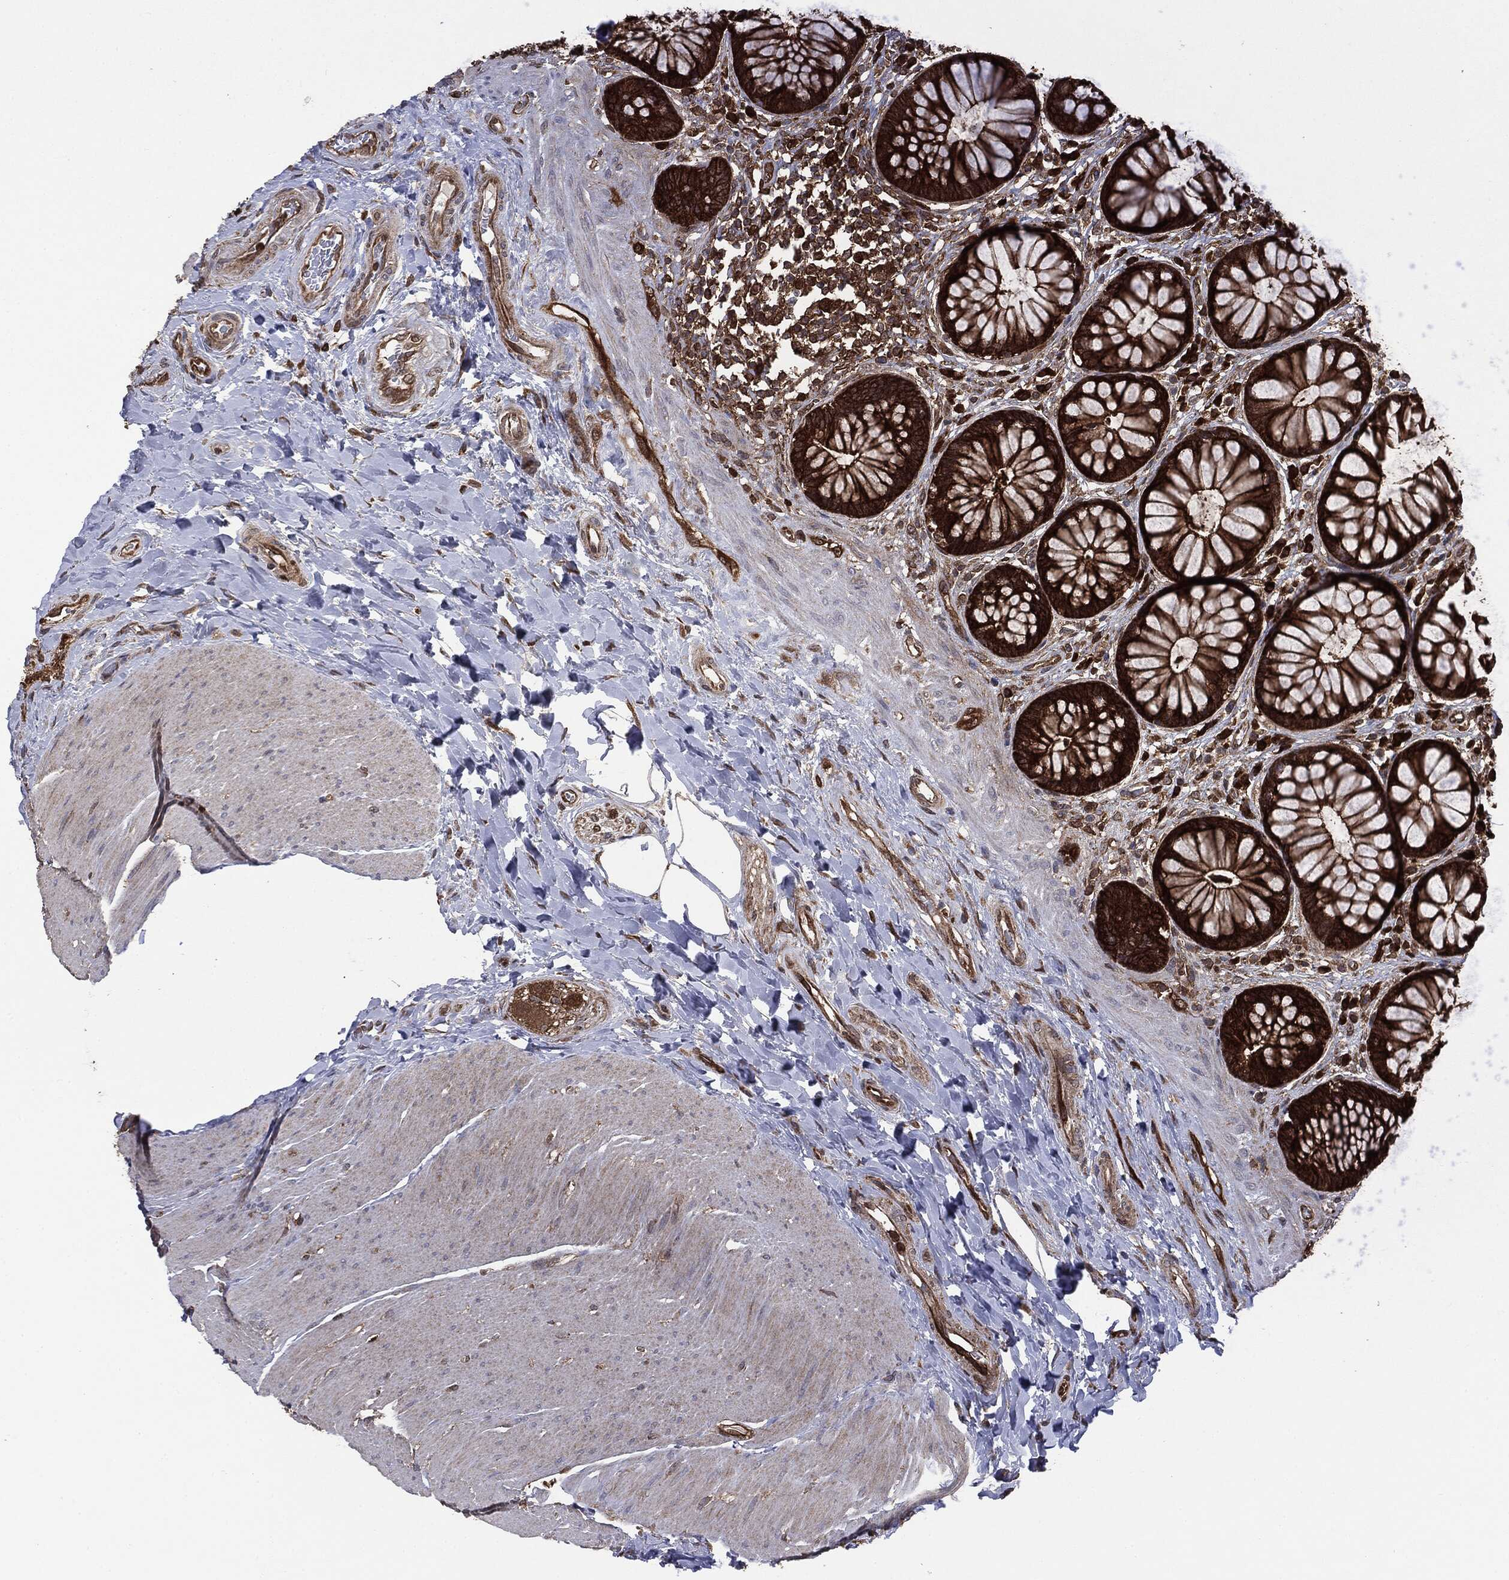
{"staining": {"intensity": "strong", "quantity": ">75%", "location": "cytoplasmic/membranous"}, "tissue": "rectum", "cell_type": "Glandular cells", "image_type": "normal", "snomed": [{"axis": "morphology", "description": "Normal tissue, NOS"}, {"axis": "topography", "description": "Rectum"}], "caption": "This image displays IHC staining of benign rectum, with high strong cytoplasmic/membranous positivity in approximately >75% of glandular cells.", "gene": "NME1", "patient": {"sex": "female", "age": 58}}